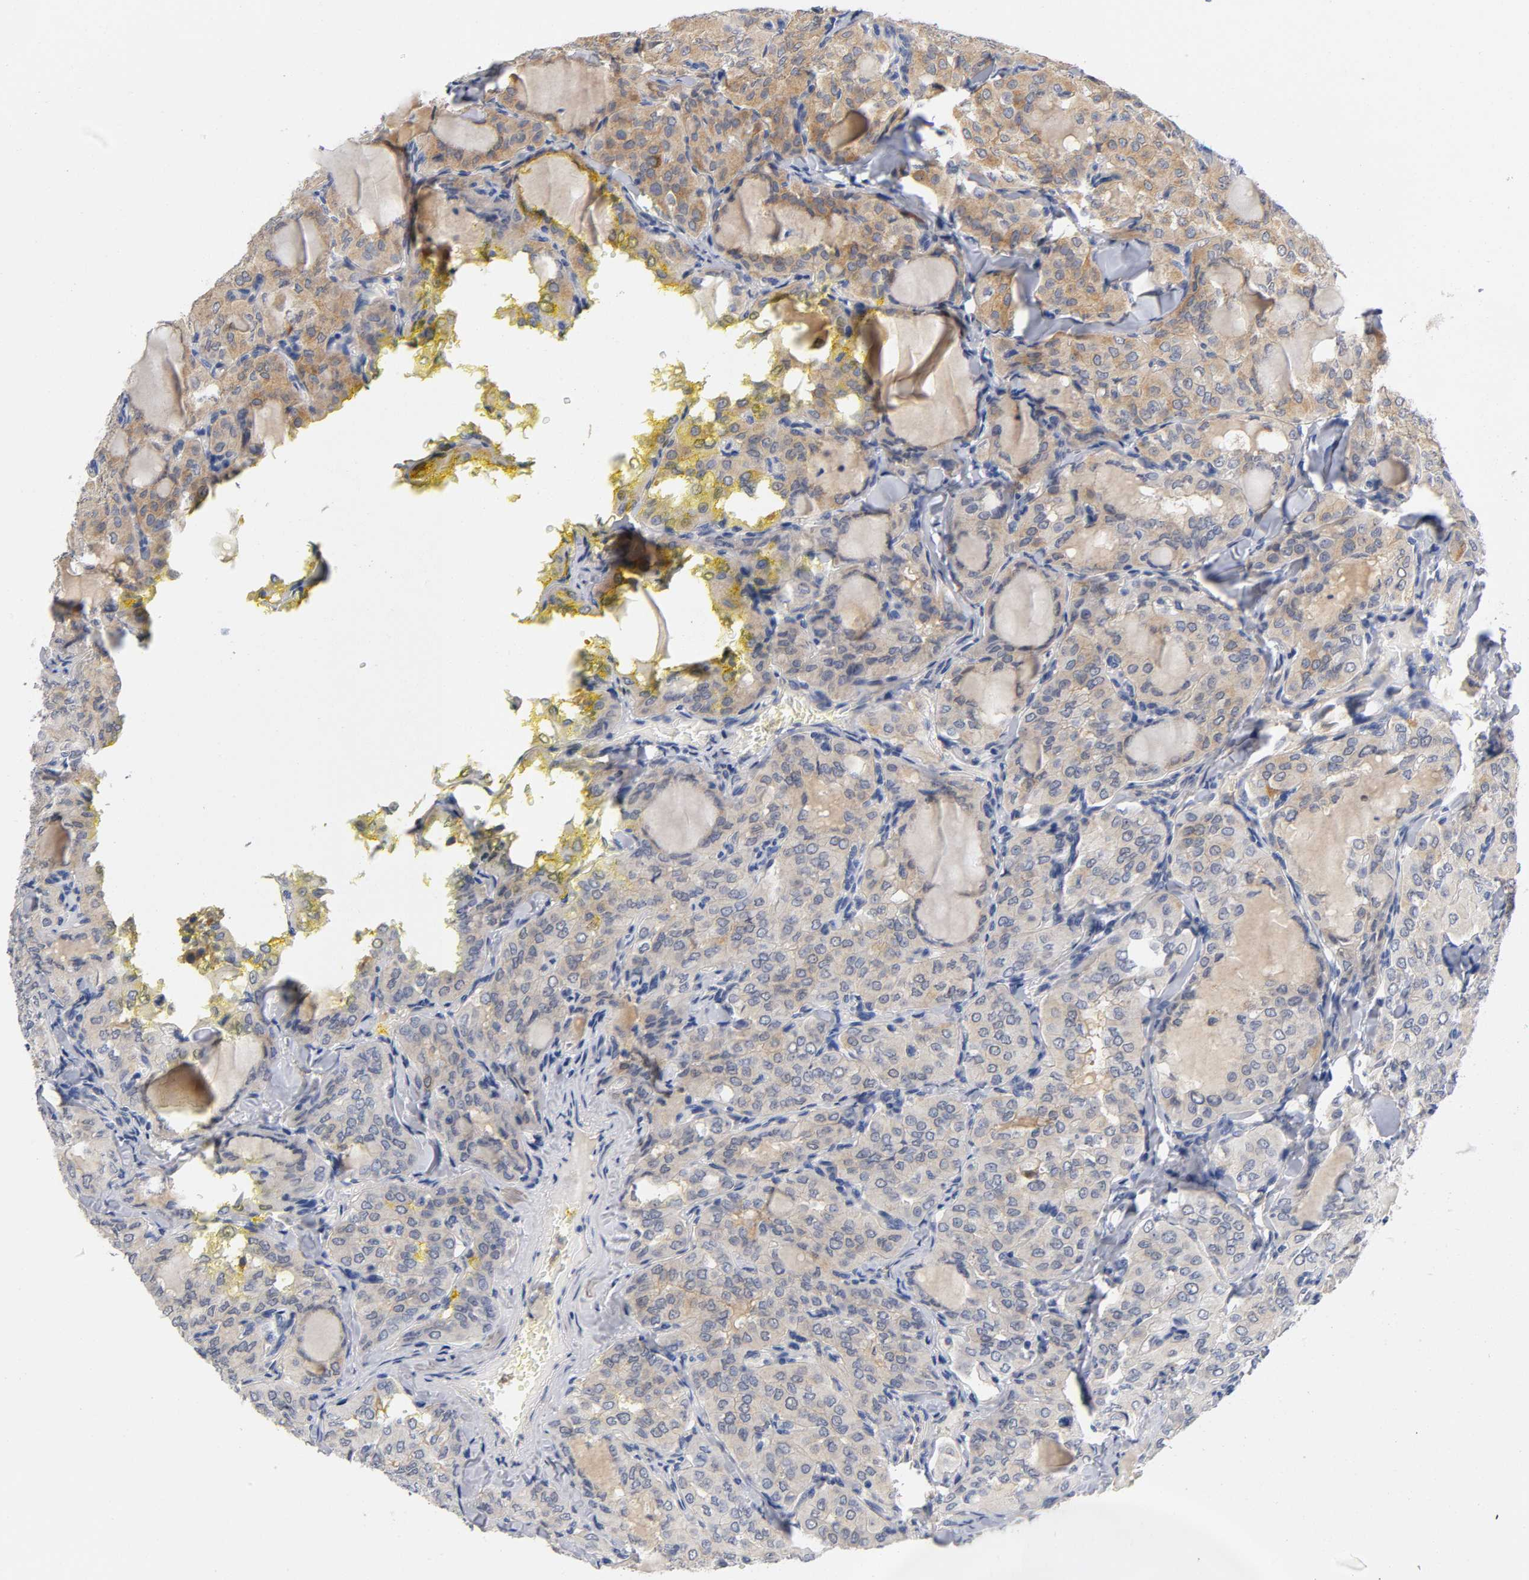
{"staining": {"intensity": "moderate", "quantity": ">75%", "location": "cytoplasmic/membranous"}, "tissue": "thyroid cancer", "cell_type": "Tumor cells", "image_type": "cancer", "snomed": [{"axis": "morphology", "description": "Papillary adenocarcinoma, NOS"}, {"axis": "topography", "description": "Thyroid gland"}], "caption": "A micrograph of thyroid cancer (papillary adenocarcinoma) stained for a protein reveals moderate cytoplasmic/membranous brown staining in tumor cells. Nuclei are stained in blue.", "gene": "TNC", "patient": {"sex": "male", "age": 20}}